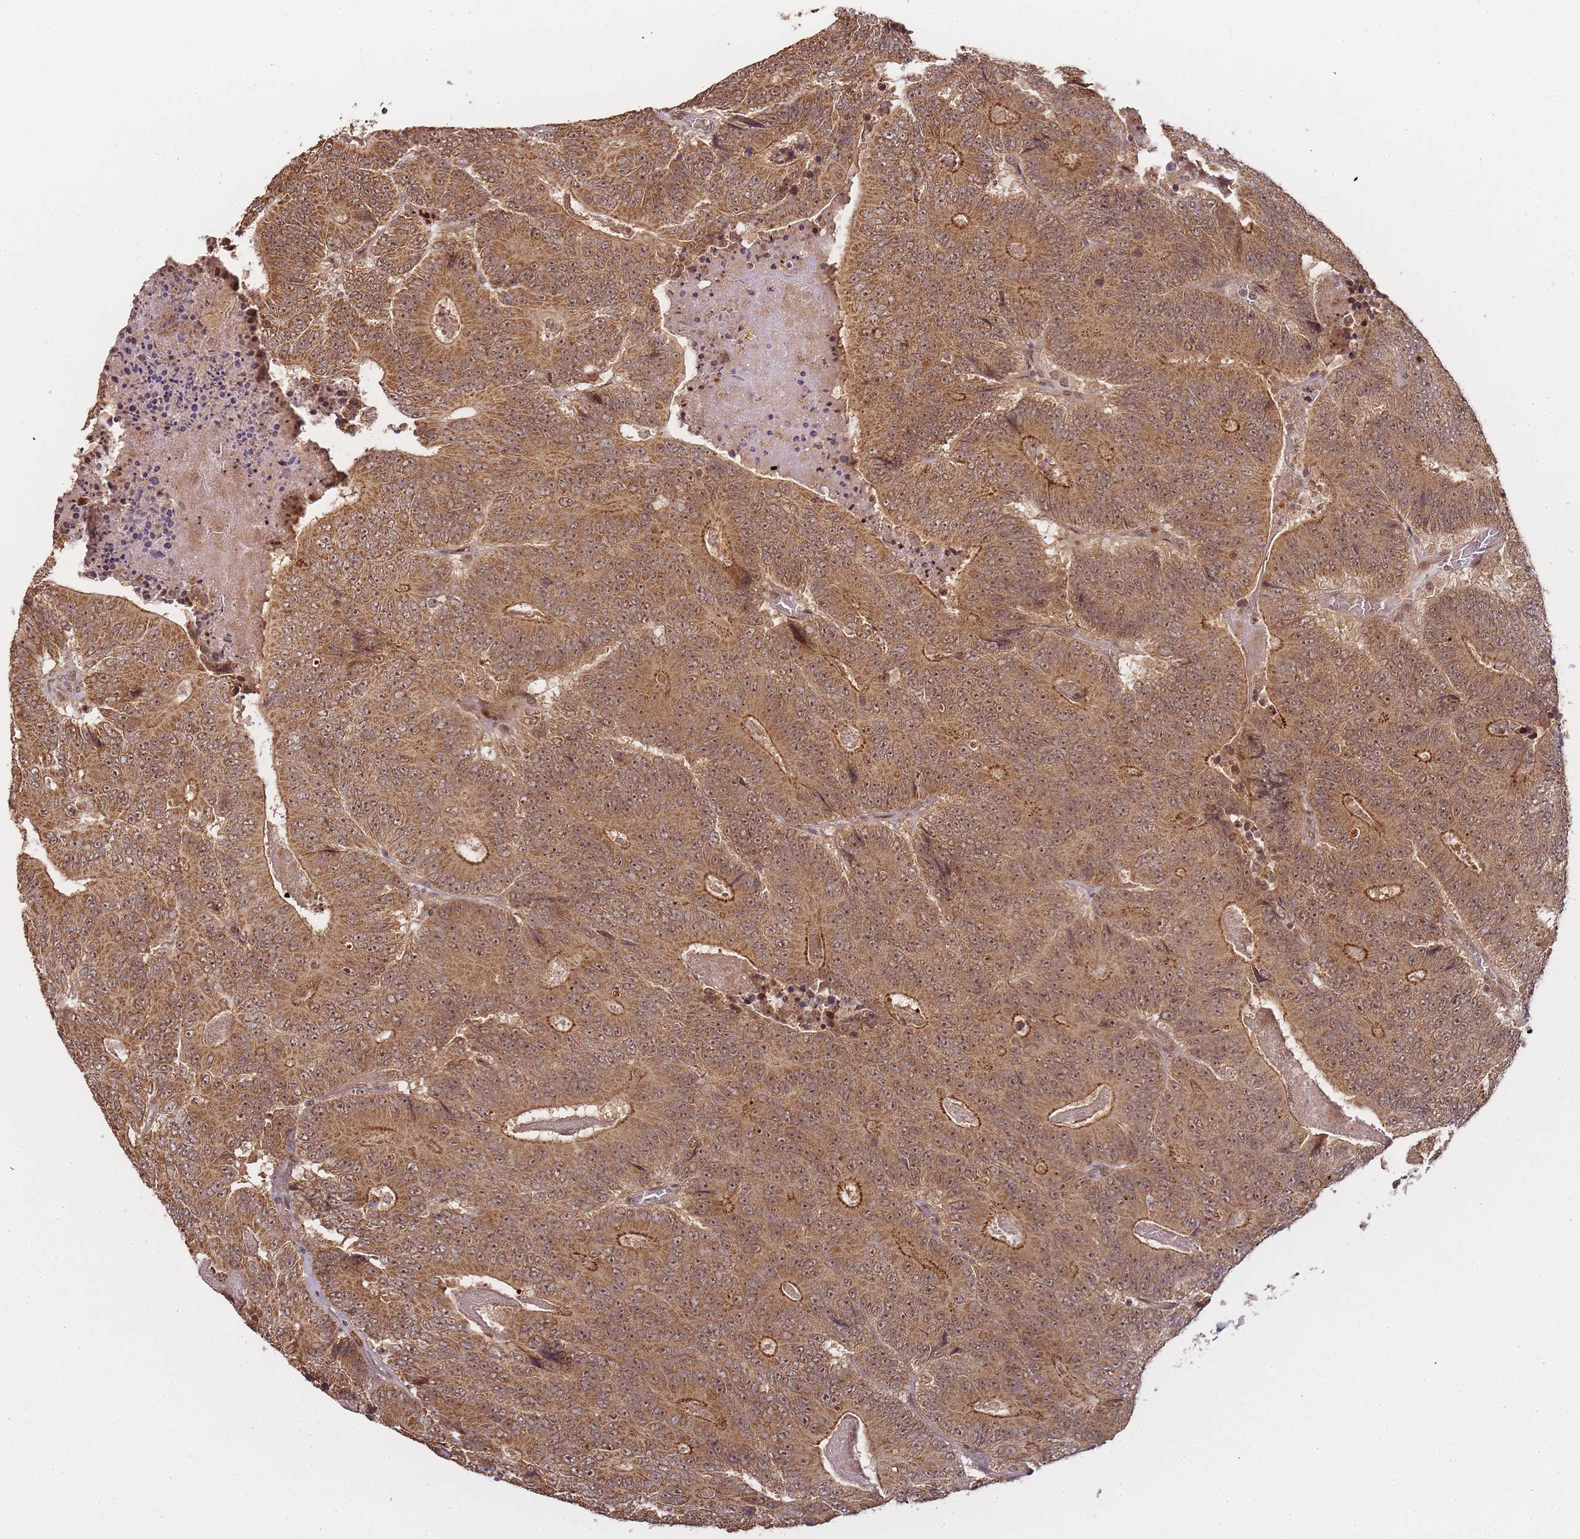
{"staining": {"intensity": "moderate", "quantity": ">75%", "location": "cytoplasmic/membranous,nuclear"}, "tissue": "colorectal cancer", "cell_type": "Tumor cells", "image_type": "cancer", "snomed": [{"axis": "morphology", "description": "Adenocarcinoma, NOS"}, {"axis": "topography", "description": "Colon"}], "caption": "Tumor cells reveal medium levels of moderate cytoplasmic/membranous and nuclear staining in approximately >75% of cells in colorectal adenocarcinoma. (DAB IHC with brightfield microscopy, high magnification).", "gene": "ZNF497", "patient": {"sex": "male", "age": 83}}